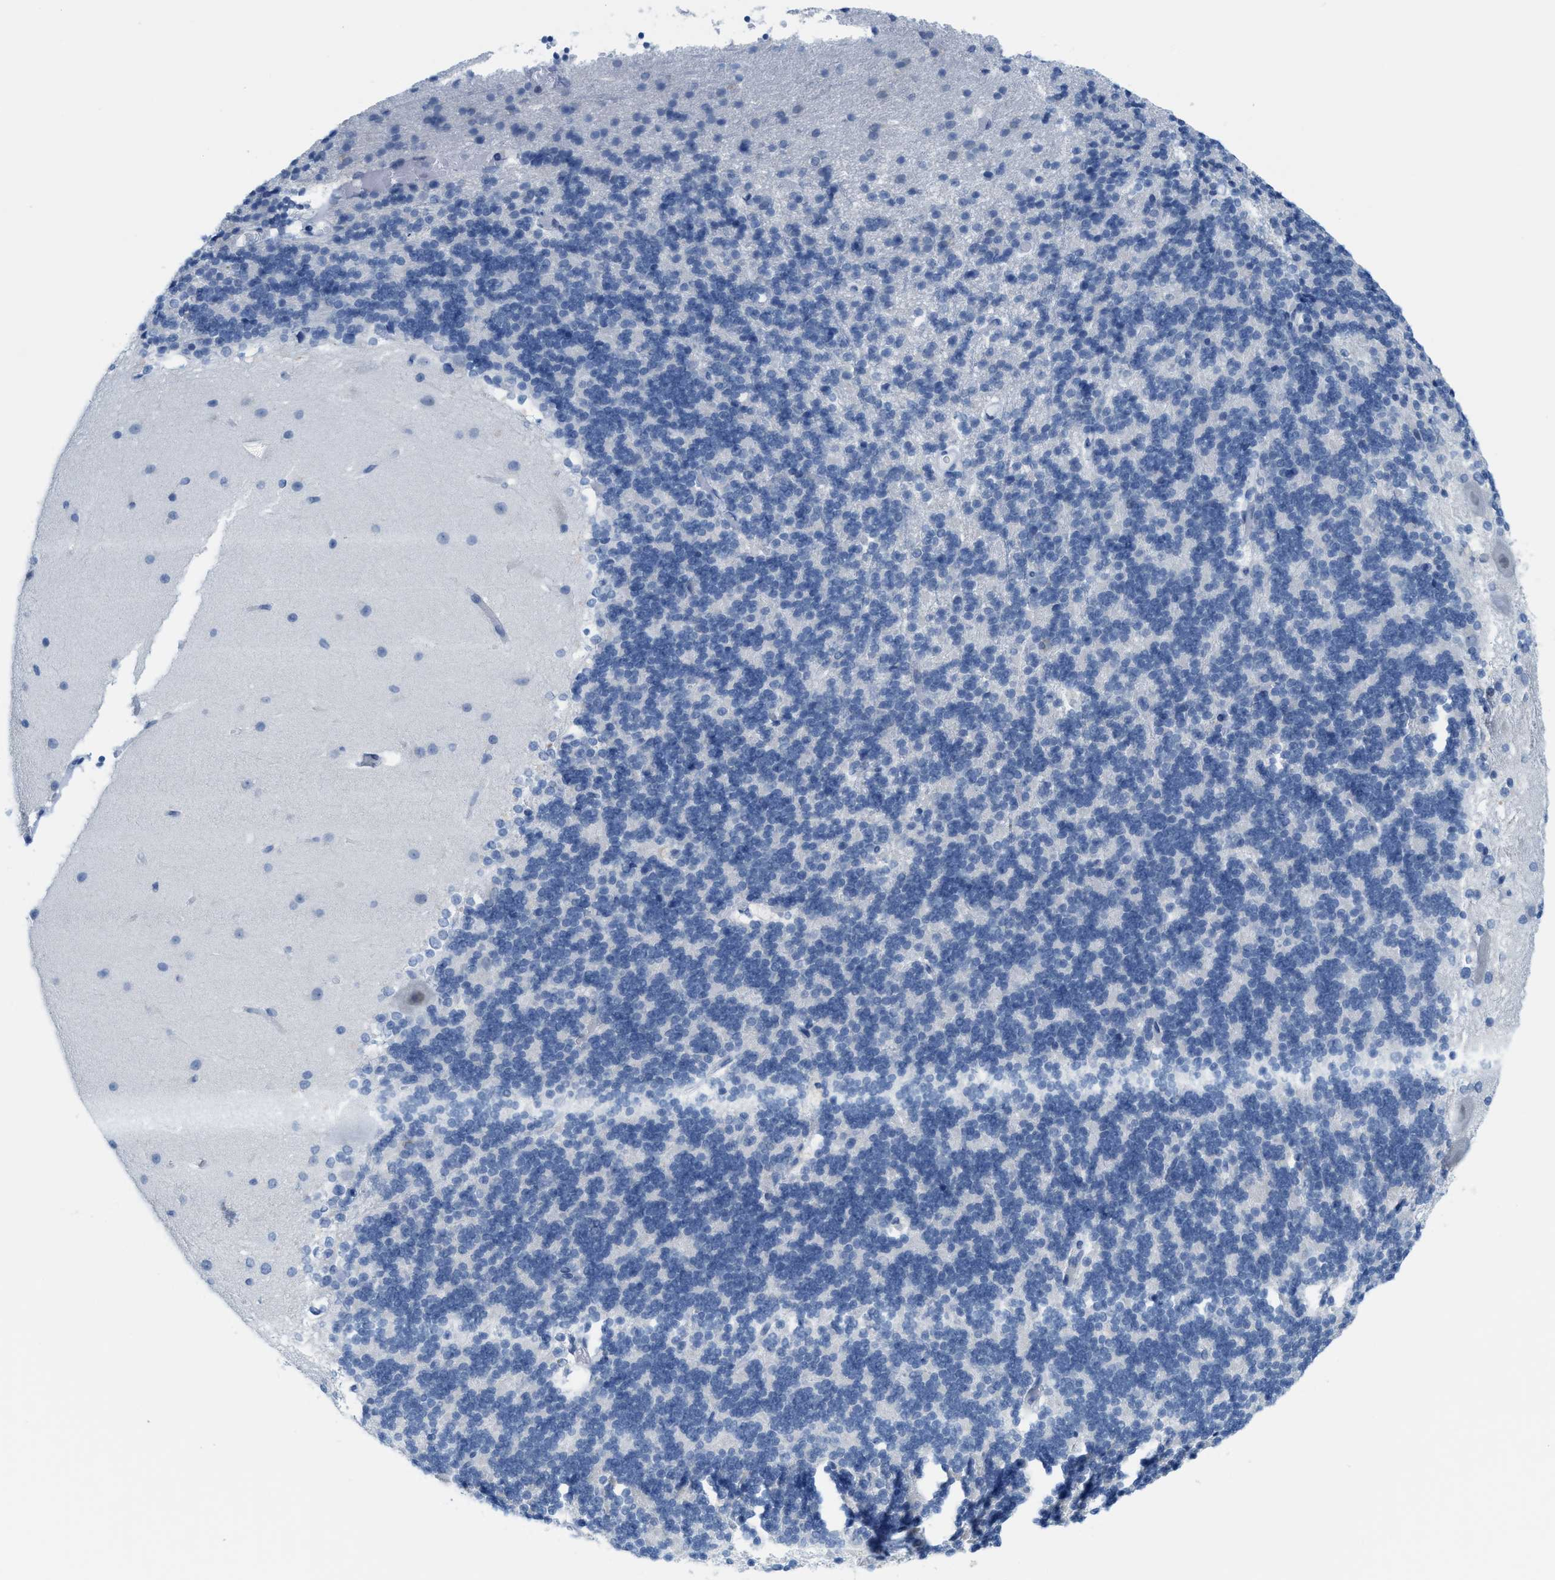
{"staining": {"intensity": "negative", "quantity": "none", "location": "none"}, "tissue": "cerebellum", "cell_type": "Cells in granular layer", "image_type": "normal", "snomed": [{"axis": "morphology", "description": "Normal tissue, NOS"}, {"axis": "topography", "description": "Cerebellum"}], "caption": "High magnification brightfield microscopy of unremarkable cerebellum stained with DAB (brown) and counterstained with hematoxylin (blue): cells in granular layer show no significant positivity. (Brightfield microscopy of DAB (3,3'-diaminobenzidine) immunohistochemistry (IHC) at high magnification).", "gene": "KIFC3", "patient": {"sex": "female", "age": 19}}